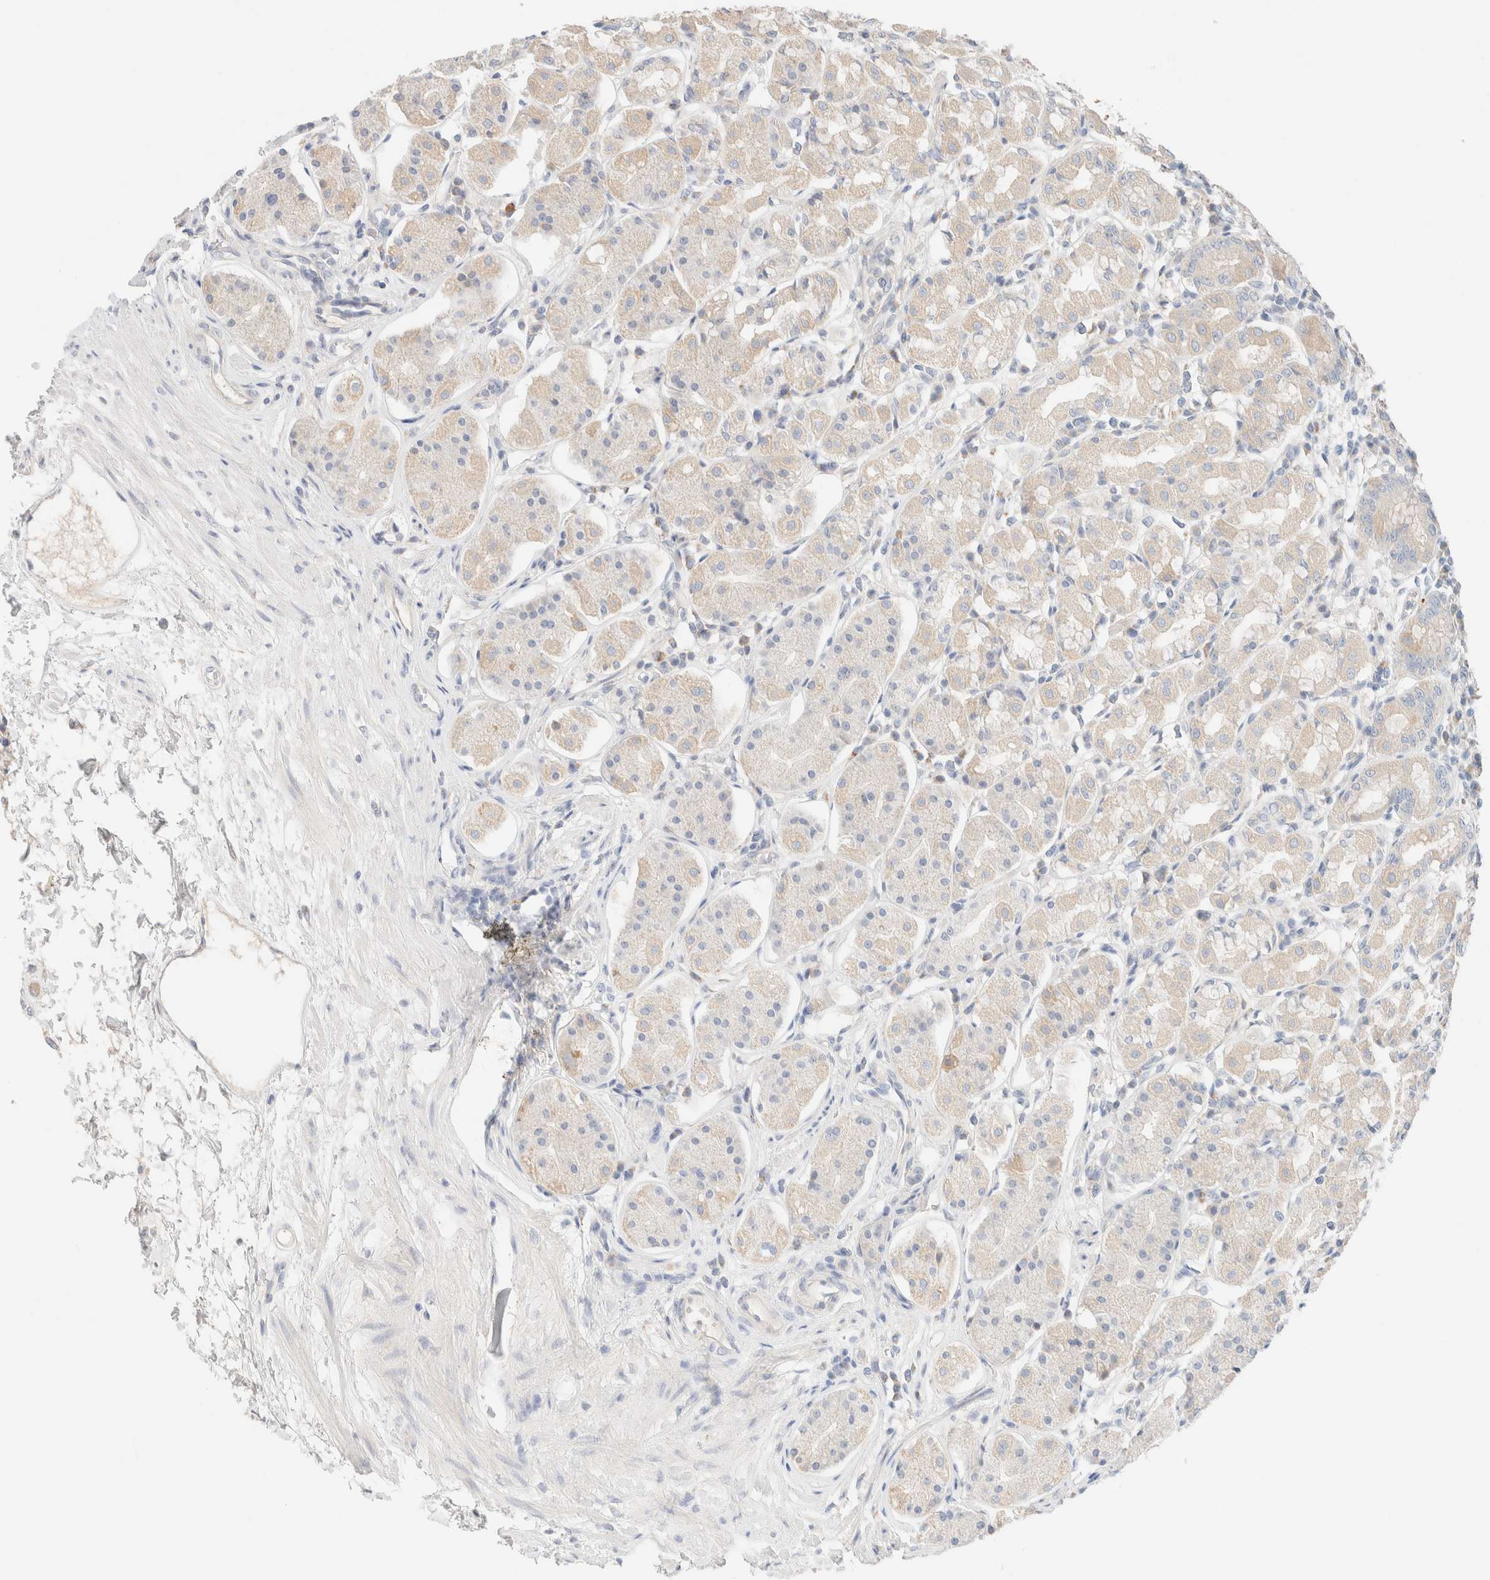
{"staining": {"intensity": "weak", "quantity": "25%-75%", "location": "cytoplasmic/membranous"}, "tissue": "stomach", "cell_type": "Glandular cells", "image_type": "normal", "snomed": [{"axis": "morphology", "description": "Normal tissue, NOS"}, {"axis": "topography", "description": "Stomach"}, {"axis": "topography", "description": "Stomach, lower"}], "caption": "Stomach stained with DAB immunohistochemistry demonstrates low levels of weak cytoplasmic/membranous positivity in about 25%-75% of glandular cells.", "gene": "SARM1", "patient": {"sex": "female", "age": 56}}